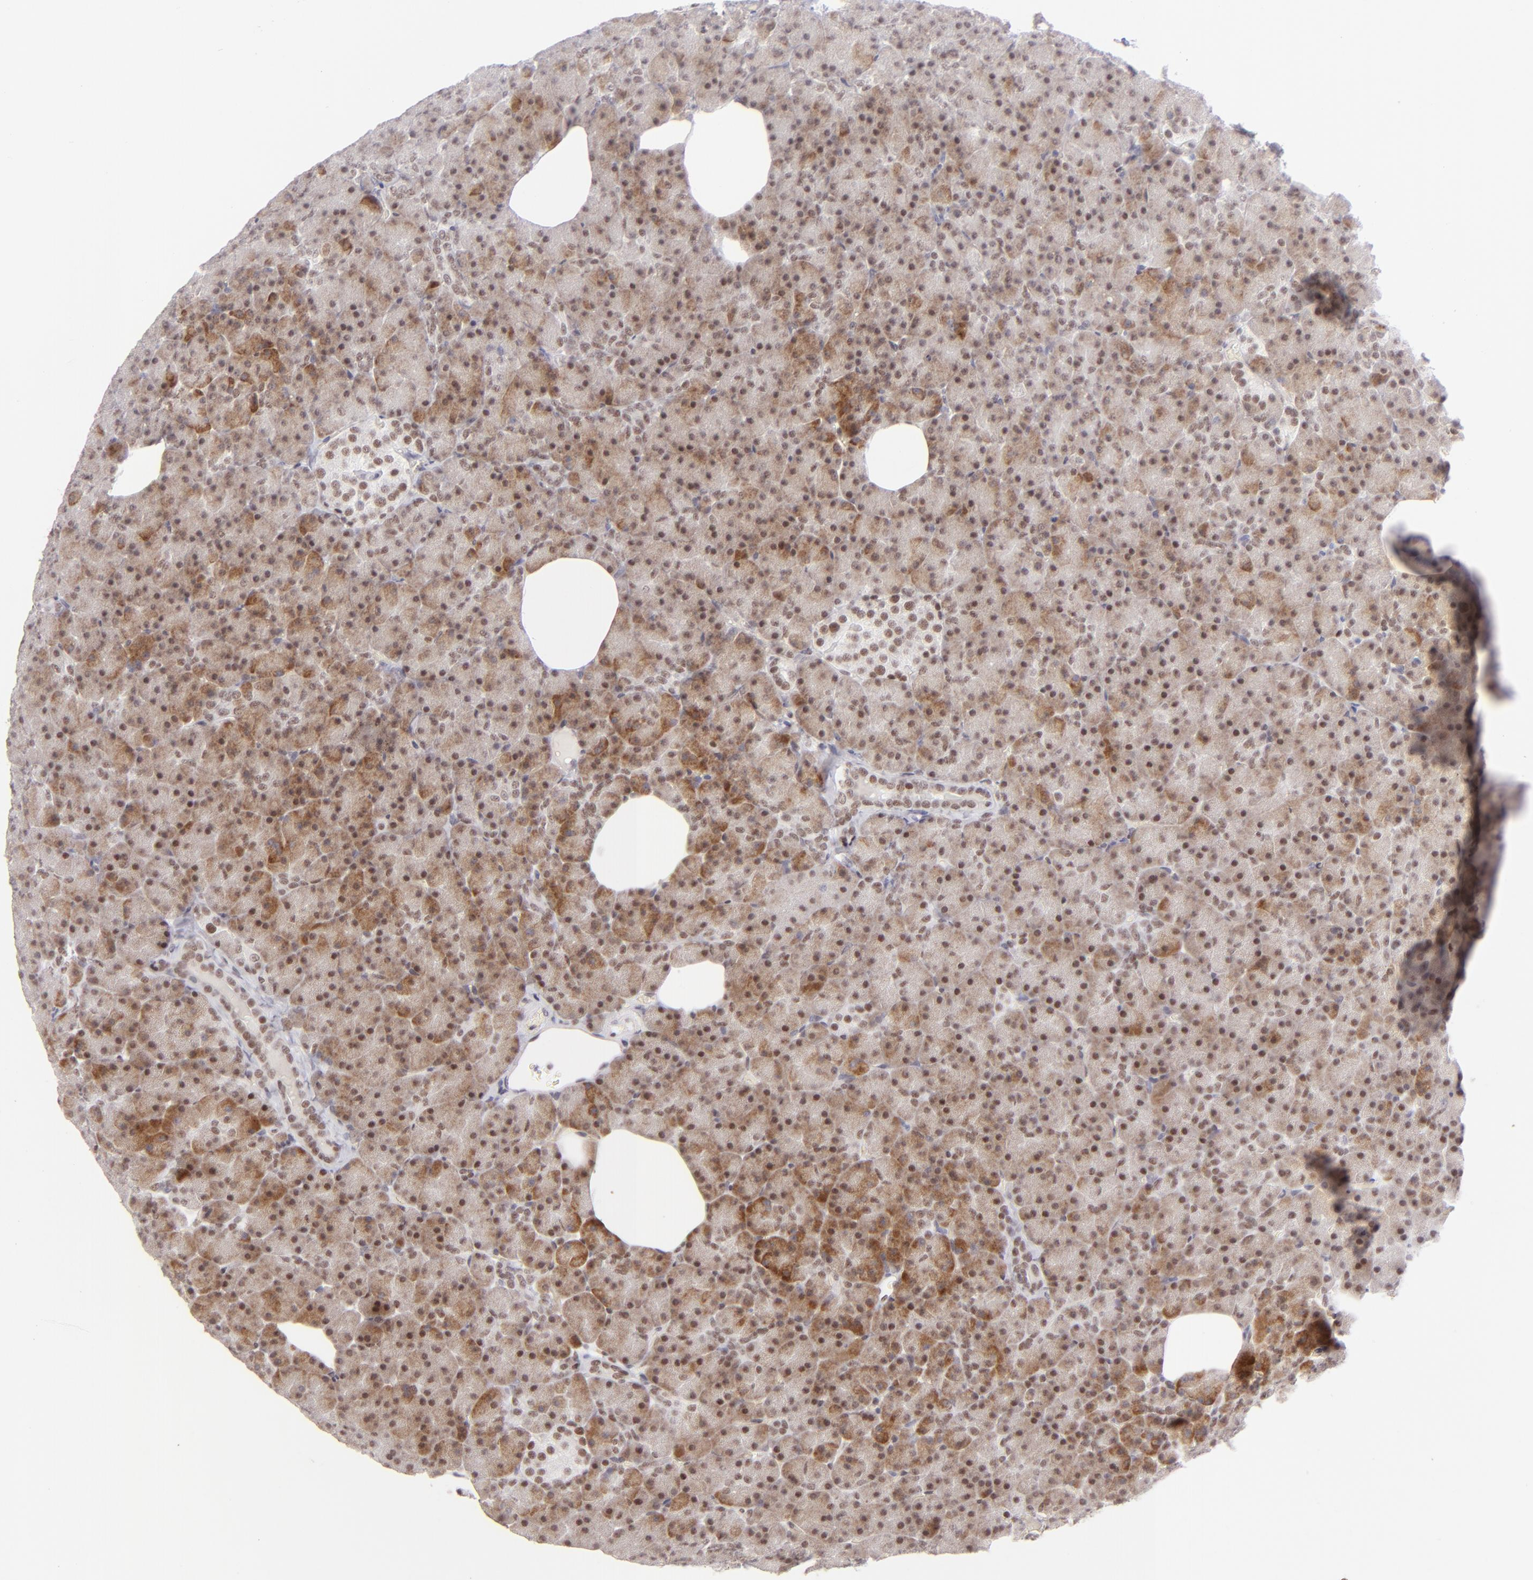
{"staining": {"intensity": "moderate", "quantity": "25%-75%", "location": "cytoplasmic/membranous,nuclear"}, "tissue": "pancreas", "cell_type": "Exocrine glandular cells", "image_type": "normal", "snomed": [{"axis": "morphology", "description": "Normal tissue, NOS"}, {"axis": "topography", "description": "Pancreas"}], "caption": "Pancreas stained for a protein (brown) shows moderate cytoplasmic/membranous,nuclear positive staining in approximately 25%-75% of exocrine glandular cells.", "gene": "POU2F1", "patient": {"sex": "female", "age": 35}}